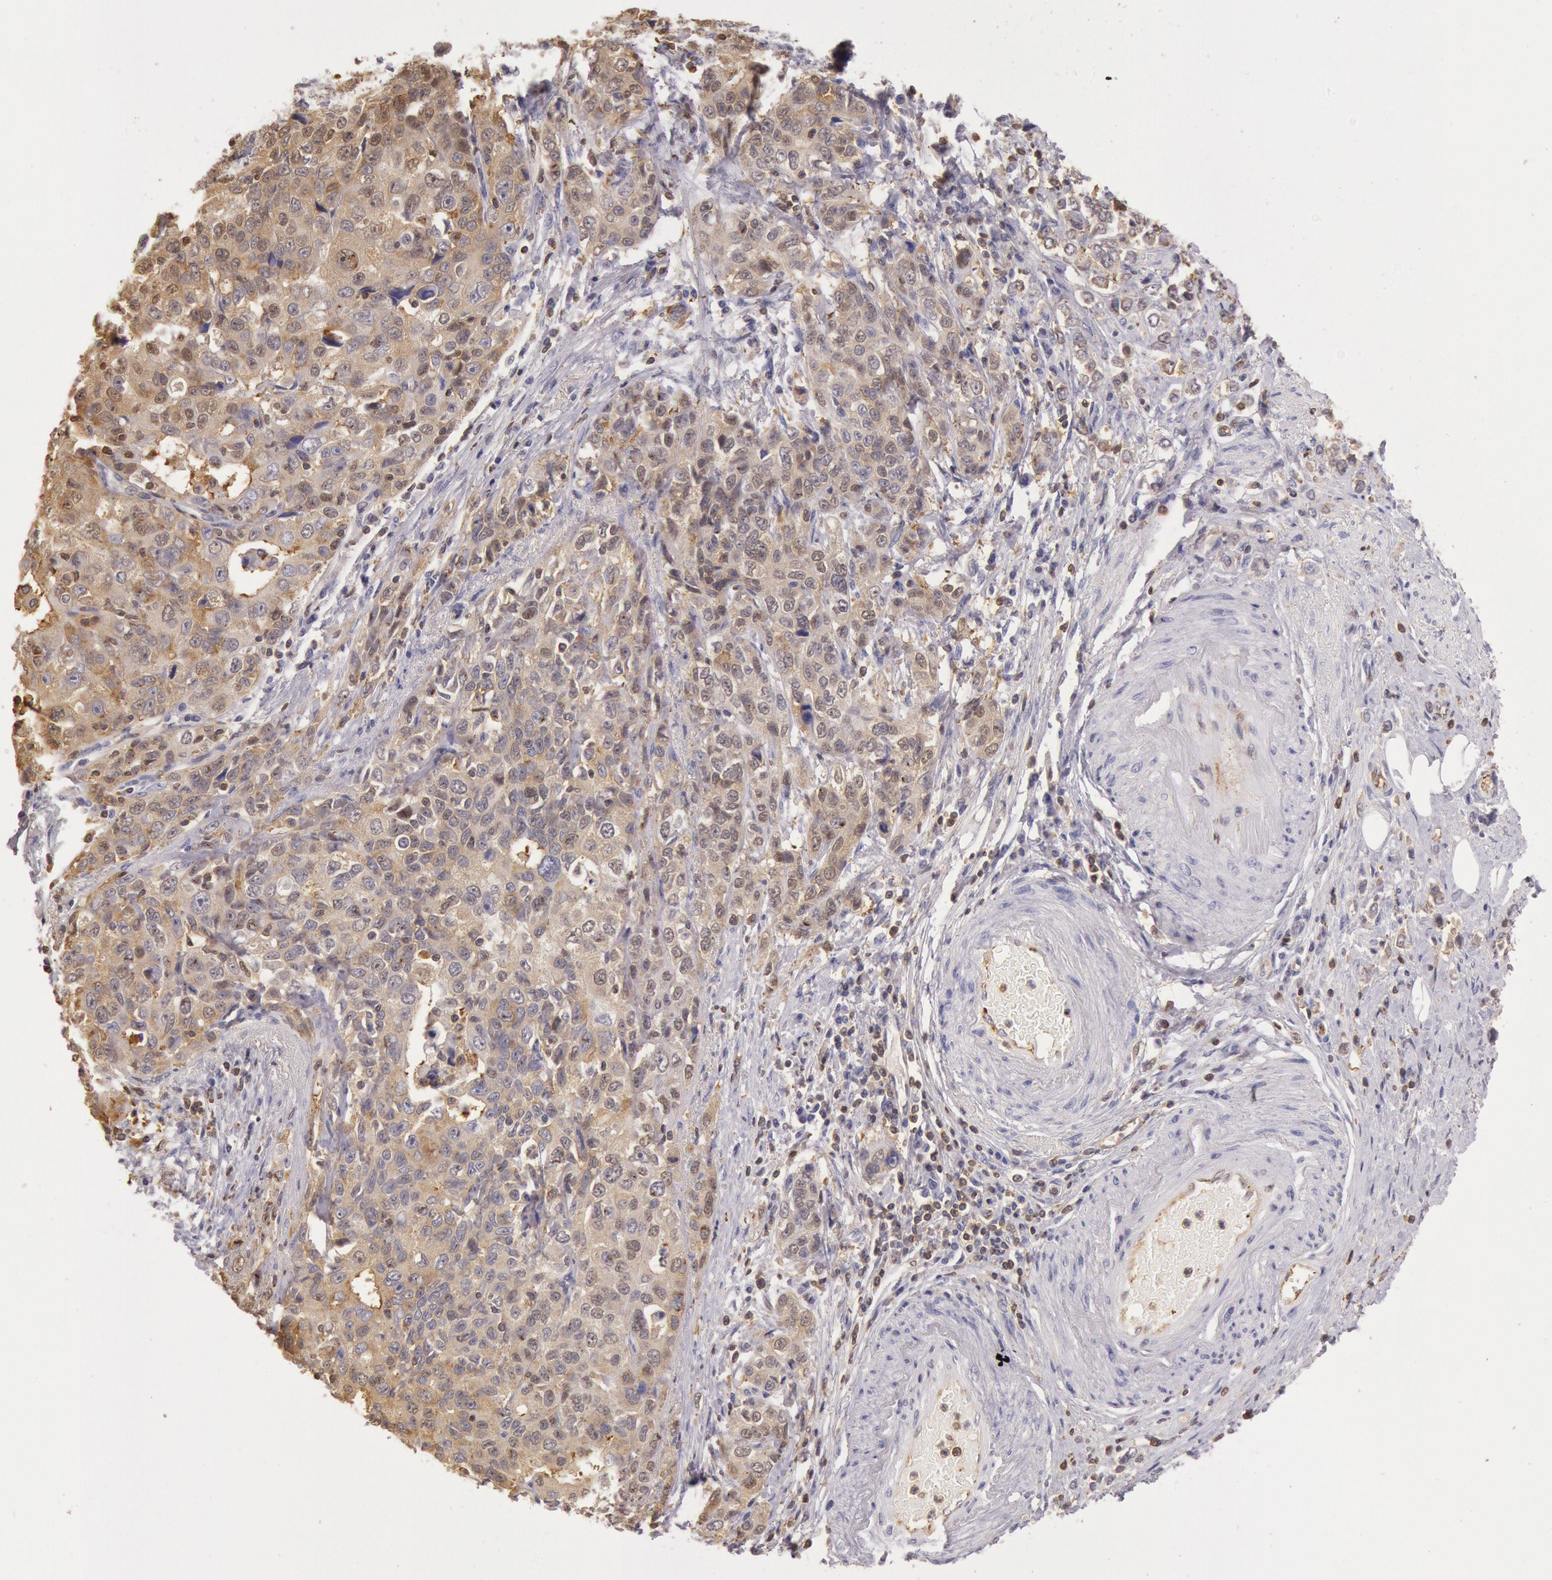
{"staining": {"intensity": "moderate", "quantity": ">75%", "location": "cytoplasmic/membranous,nuclear"}, "tissue": "stomach cancer", "cell_type": "Tumor cells", "image_type": "cancer", "snomed": [{"axis": "morphology", "description": "Adenocarcinoma, NOS"}, {"axis": "topography", "description": "Stomach, upper"}], "caption": "Stomach cancer (adenocarcinoma) tissue displays moderate cytoplasmic/membranous and nuclear staining in about >75% of tumor cells", "gene": "HIF1A", "patient": {"sex": "male", "age": 76}}